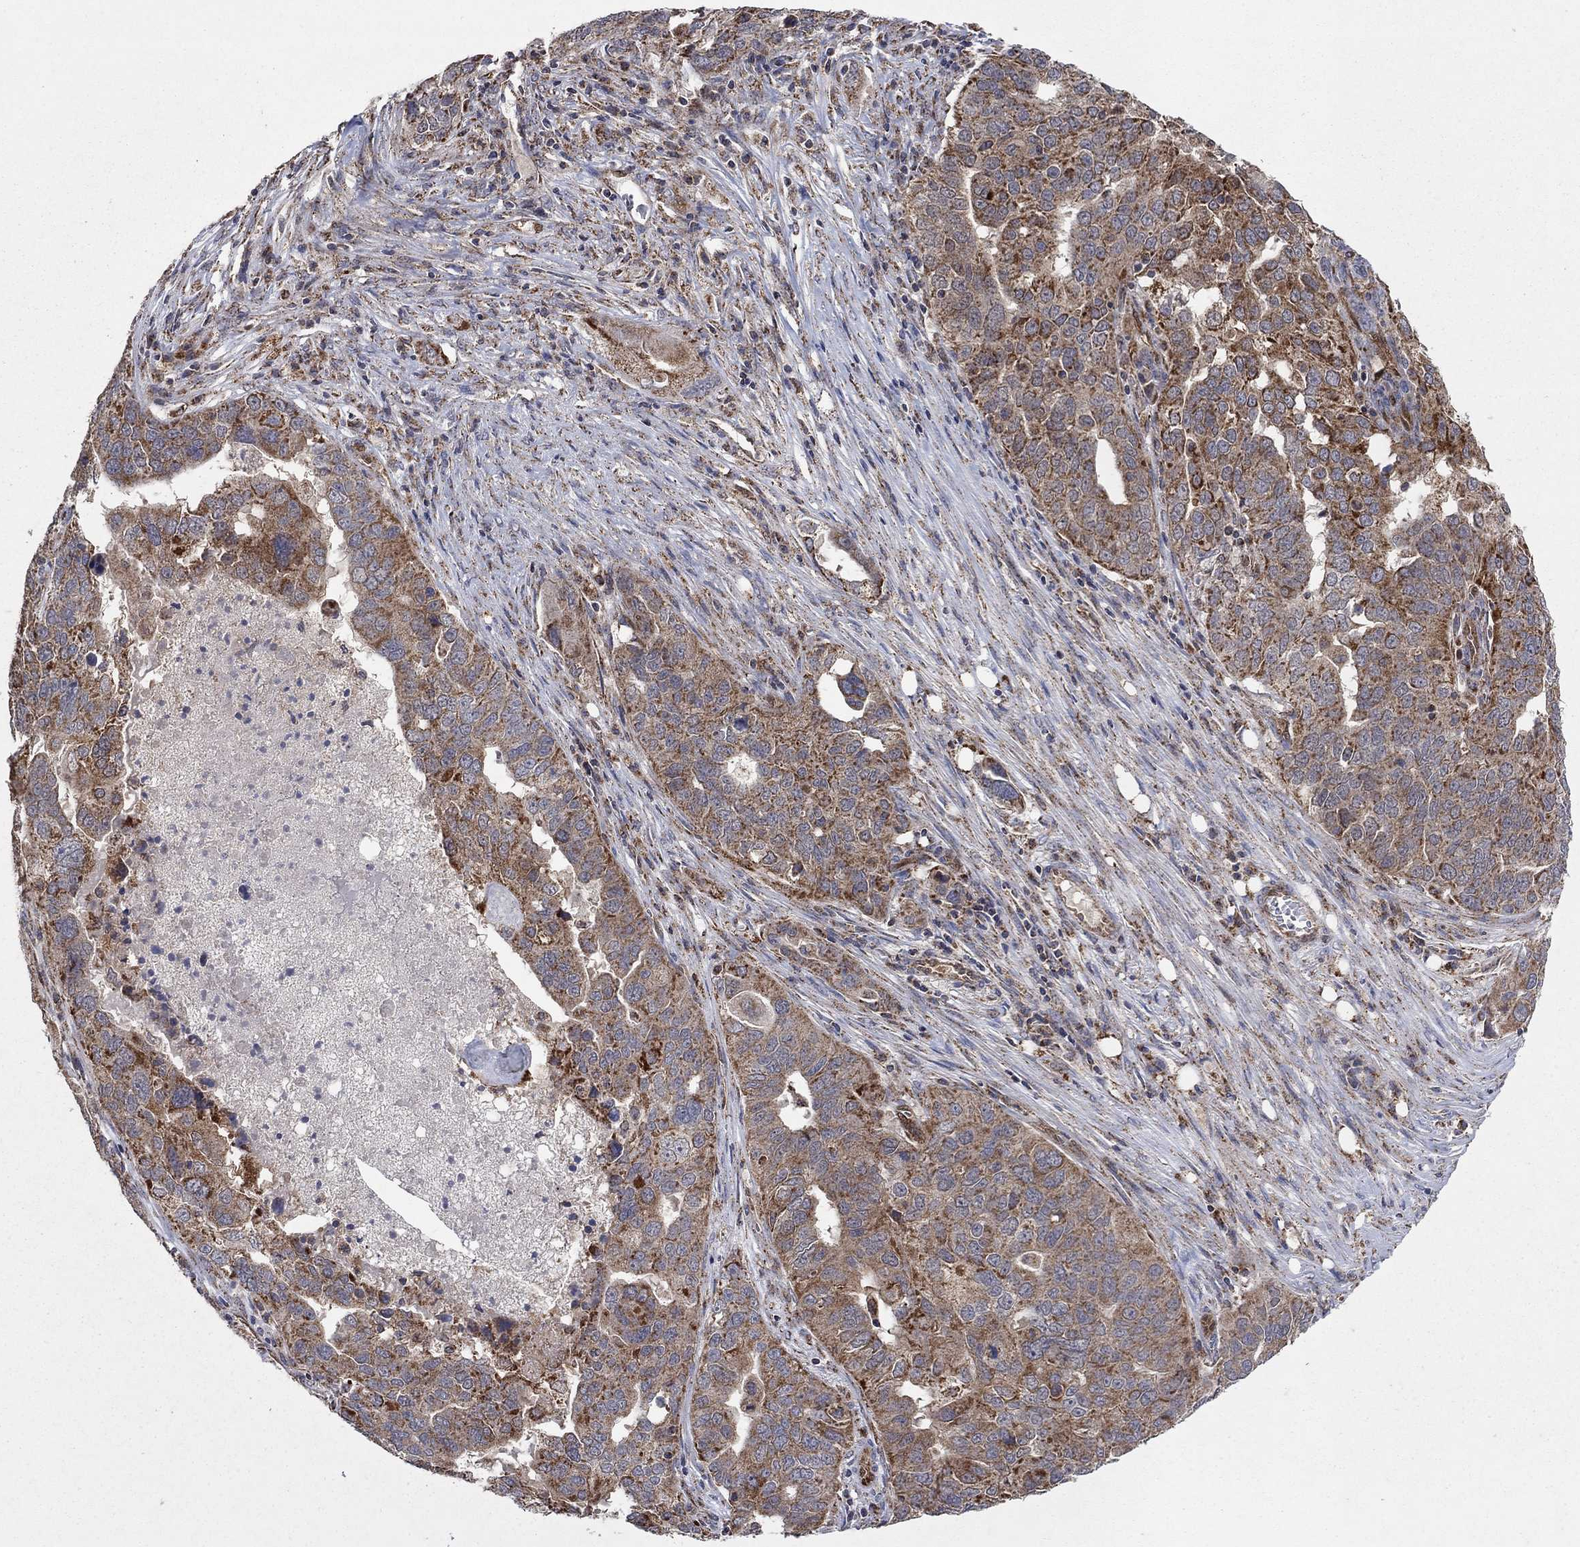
{"staining": {"intensity": "moderate", "quantity": "25%-75%", "location": "cytoplasmic/membranous"}, "tissue": "ovarian cancer", "cell_type": "Tumor cells", "image_type": "cancer", "snomed": [{"axis": "morphology", "description": "Carcinoma, endometroid"}, {"axis": "topography", "description": "Soft tissue"}, {"axis": "topography", "description": "Ovary"}], "caption": "A brown stain labels moderate cytoplasmic/membranous expression of a protein in human ovarian cancer (endometroid carcinoma) tumor cells. (IHC, brightfield microscopy, high magnification).", "gene": "DPH1", "patient": {"sex": "female", "age": 52}}